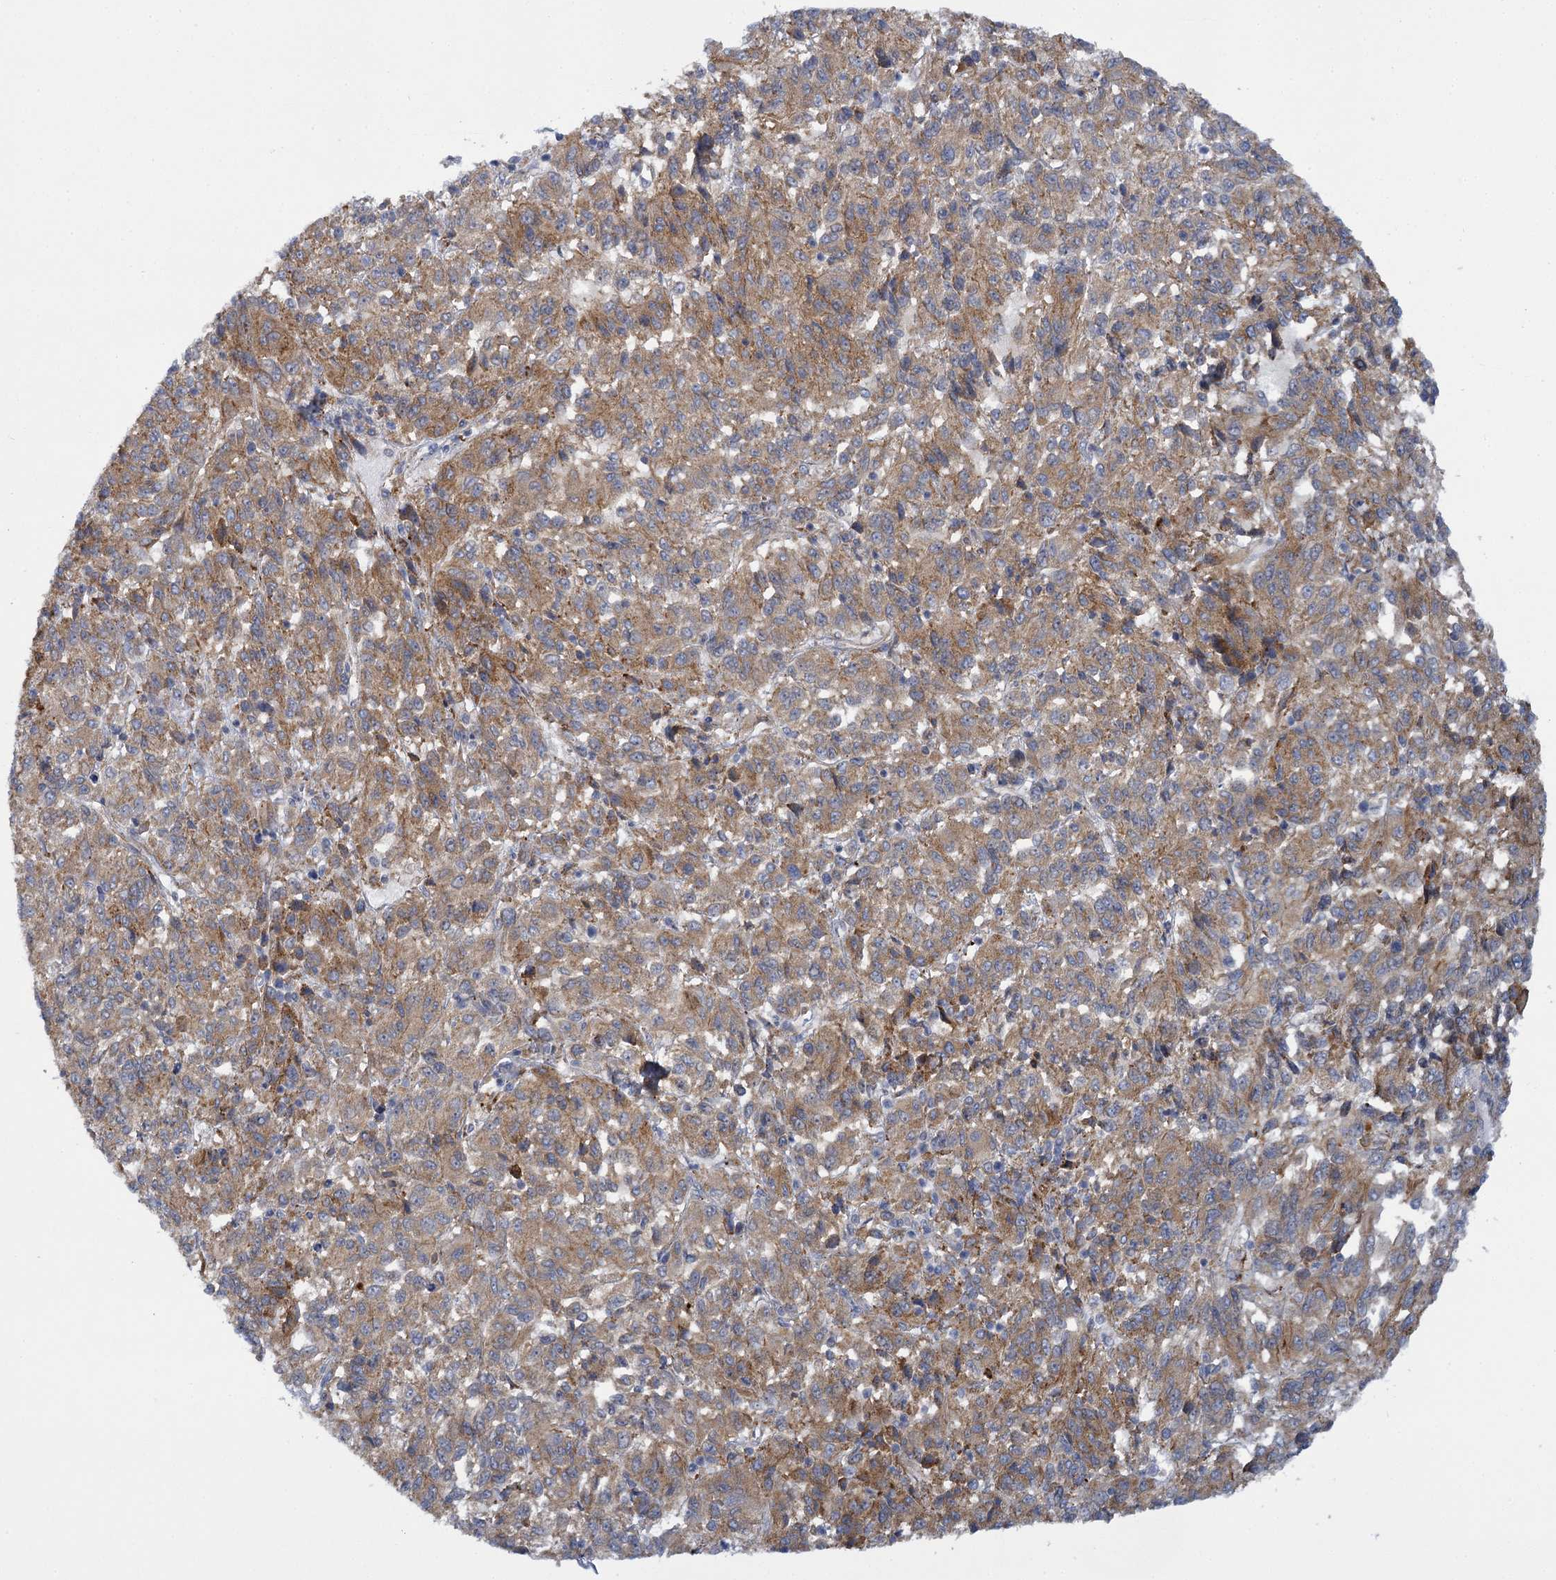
{"staining": {"intensity": "moderate", "quantity": ">75%", "location": "cytoplasmic/membranous"}, "tissue": "melanoma", "cell_type": "Tumor cells", "image_type": "cancer", "snomed": [{"axis": "morphology", "description": "Malignant melanoma, Metastatic site"}, {"axis": "topography", "description": "Lung"}], "caption": "A brown stain shows moderate cytoplasmic/membranous staining of a protein in melanoma tumor cells.", "gene": "MBLAC2", "patient": {"sex": "male", "age": 64}}